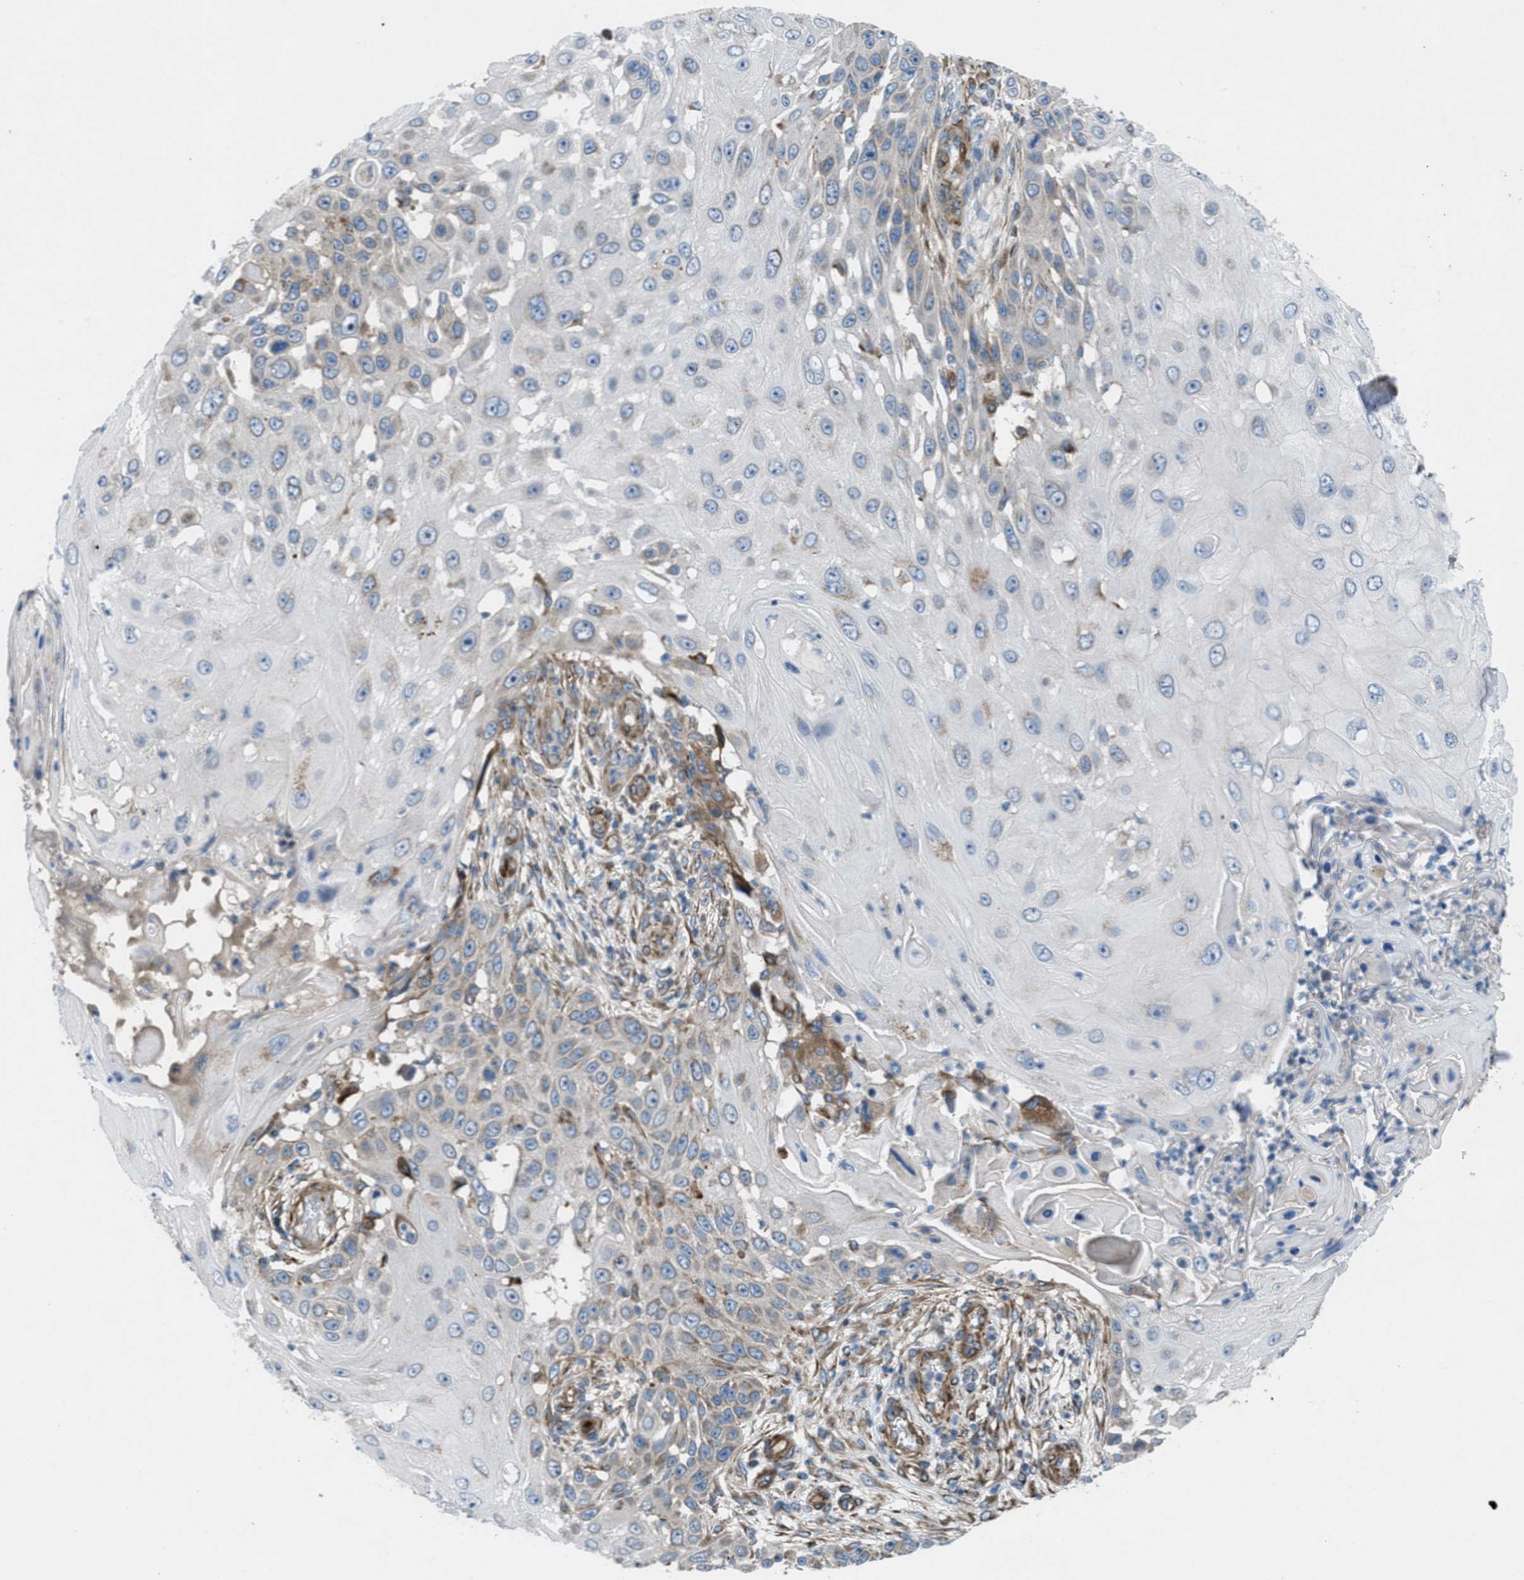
{"staining": {"intensity": "negative", "quantity": "none", "location": "none"}, "tissue": "skin cancer", "cell_type": "Tumor cells", "image_type": "cancer", "snomed": [{"axis": "morphology", "description": "Squamous cell carcinoma, NOS"}, {"axis": "topography", "description": "Skin"}], "caption": "DAB (3,3'-diaminobenzidine) immunohistochemical staining of squamous cell carcinoma (skin) shows no significant expression in tumor cells.", "gene": "SLC6A9", "patient": {"sex": "female", "age": 44}}